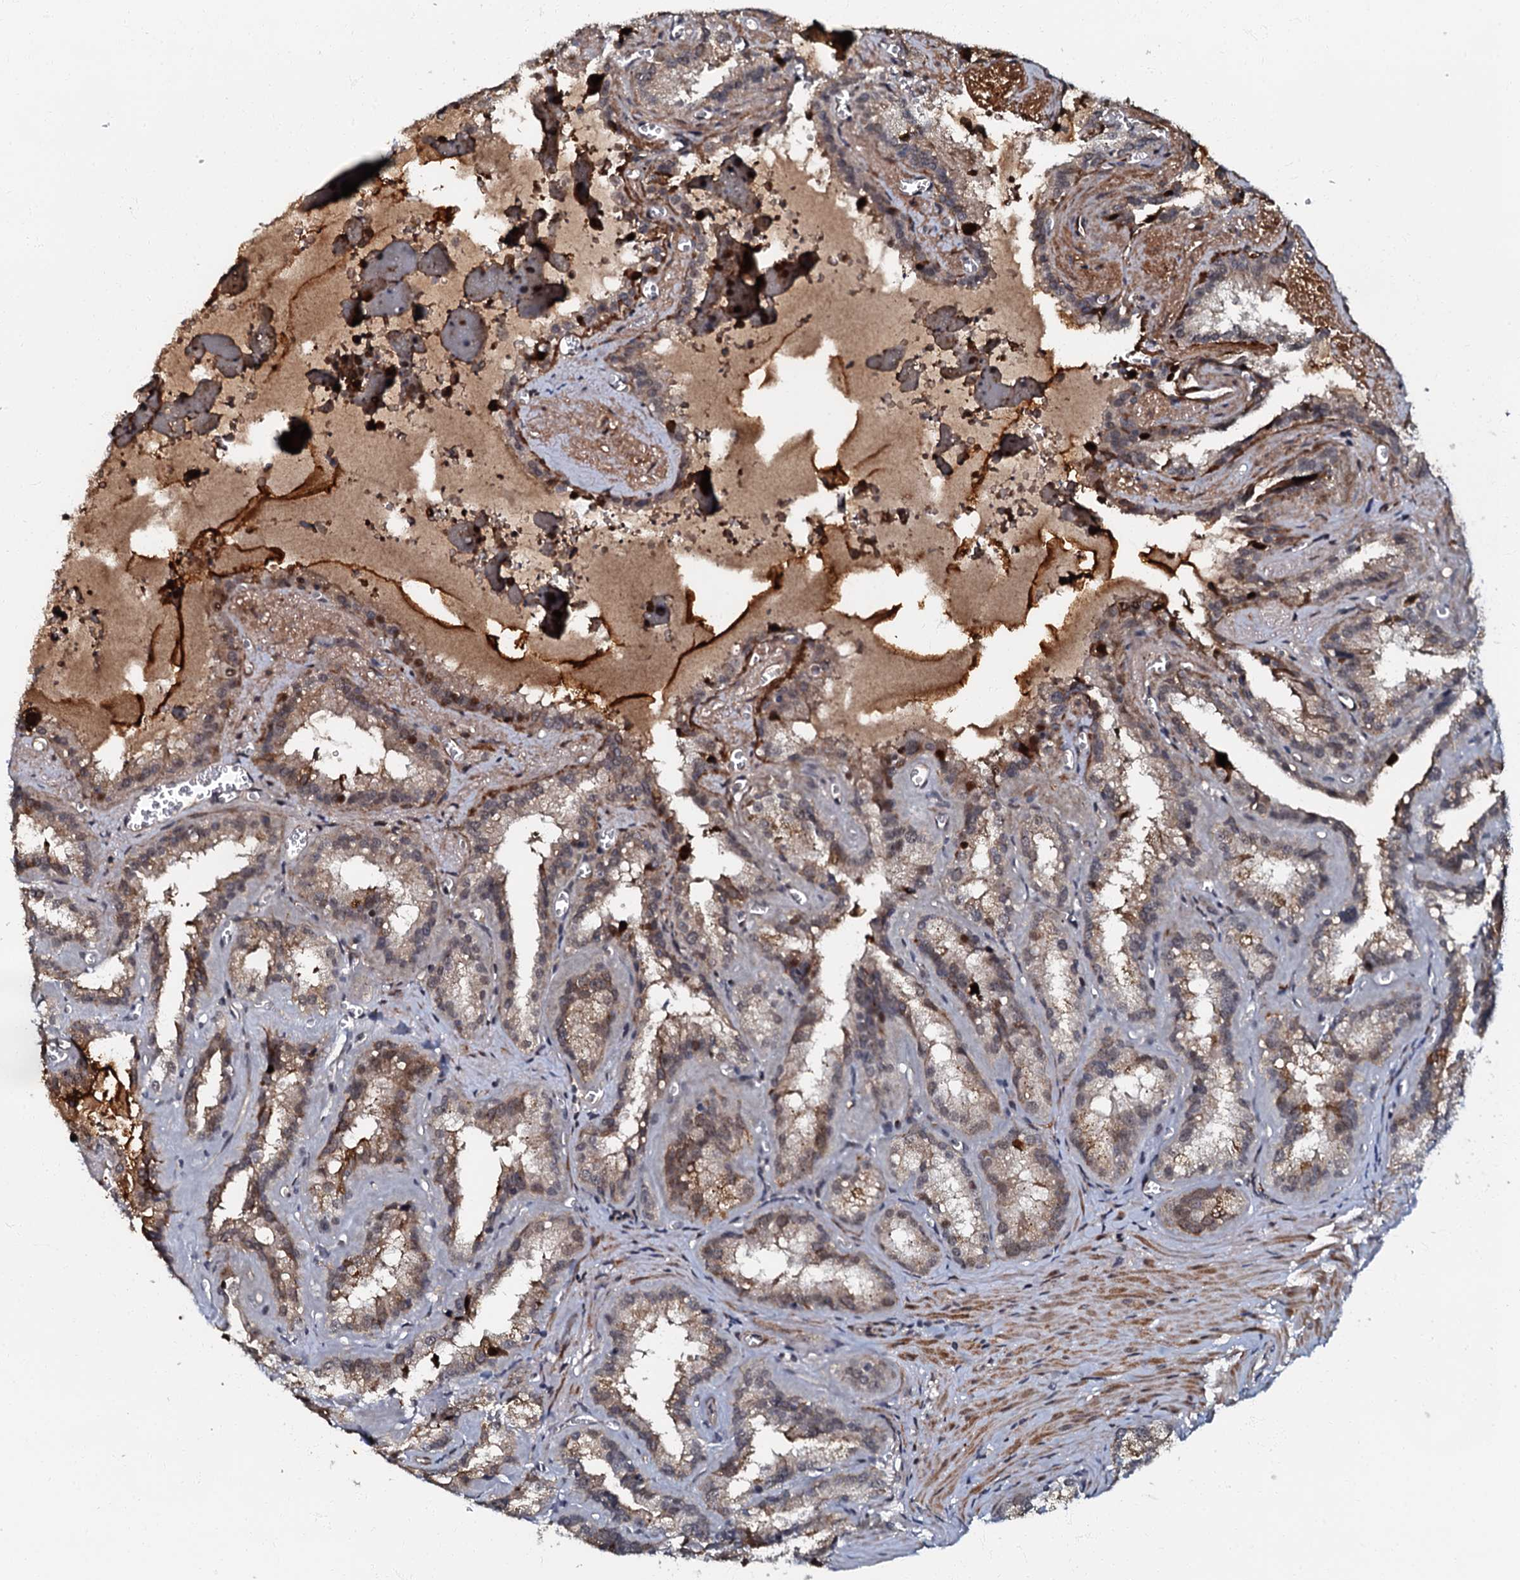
{"staining": {"intensity": "moderate", "quantity": "<25%", "location": "cytoplasmic/membranous,nuclear"}, "tissue": "seminal vesicle", "cell_type": "Glandular cells", "image_type": "normal", "snomed": [{"axis": "morphology", "description": "Normal tissue, NOS"}, {"axis": "topography", "description": "Prostate"}, {"axis": "topography", "description": "Seminal veicle"}], "caption": "Immunohistochemical staining of unremarkable human seminal vesicle reveals <25% levels of moderate cytoplasmic/membranous,nuclear protein positivity in approximately <25% of glandular cells. (DAB IHC, brown staining for protein, blue staining for nuclei).", "gene": "OLAH", "patient": {"sex": "male", "age": 59}}